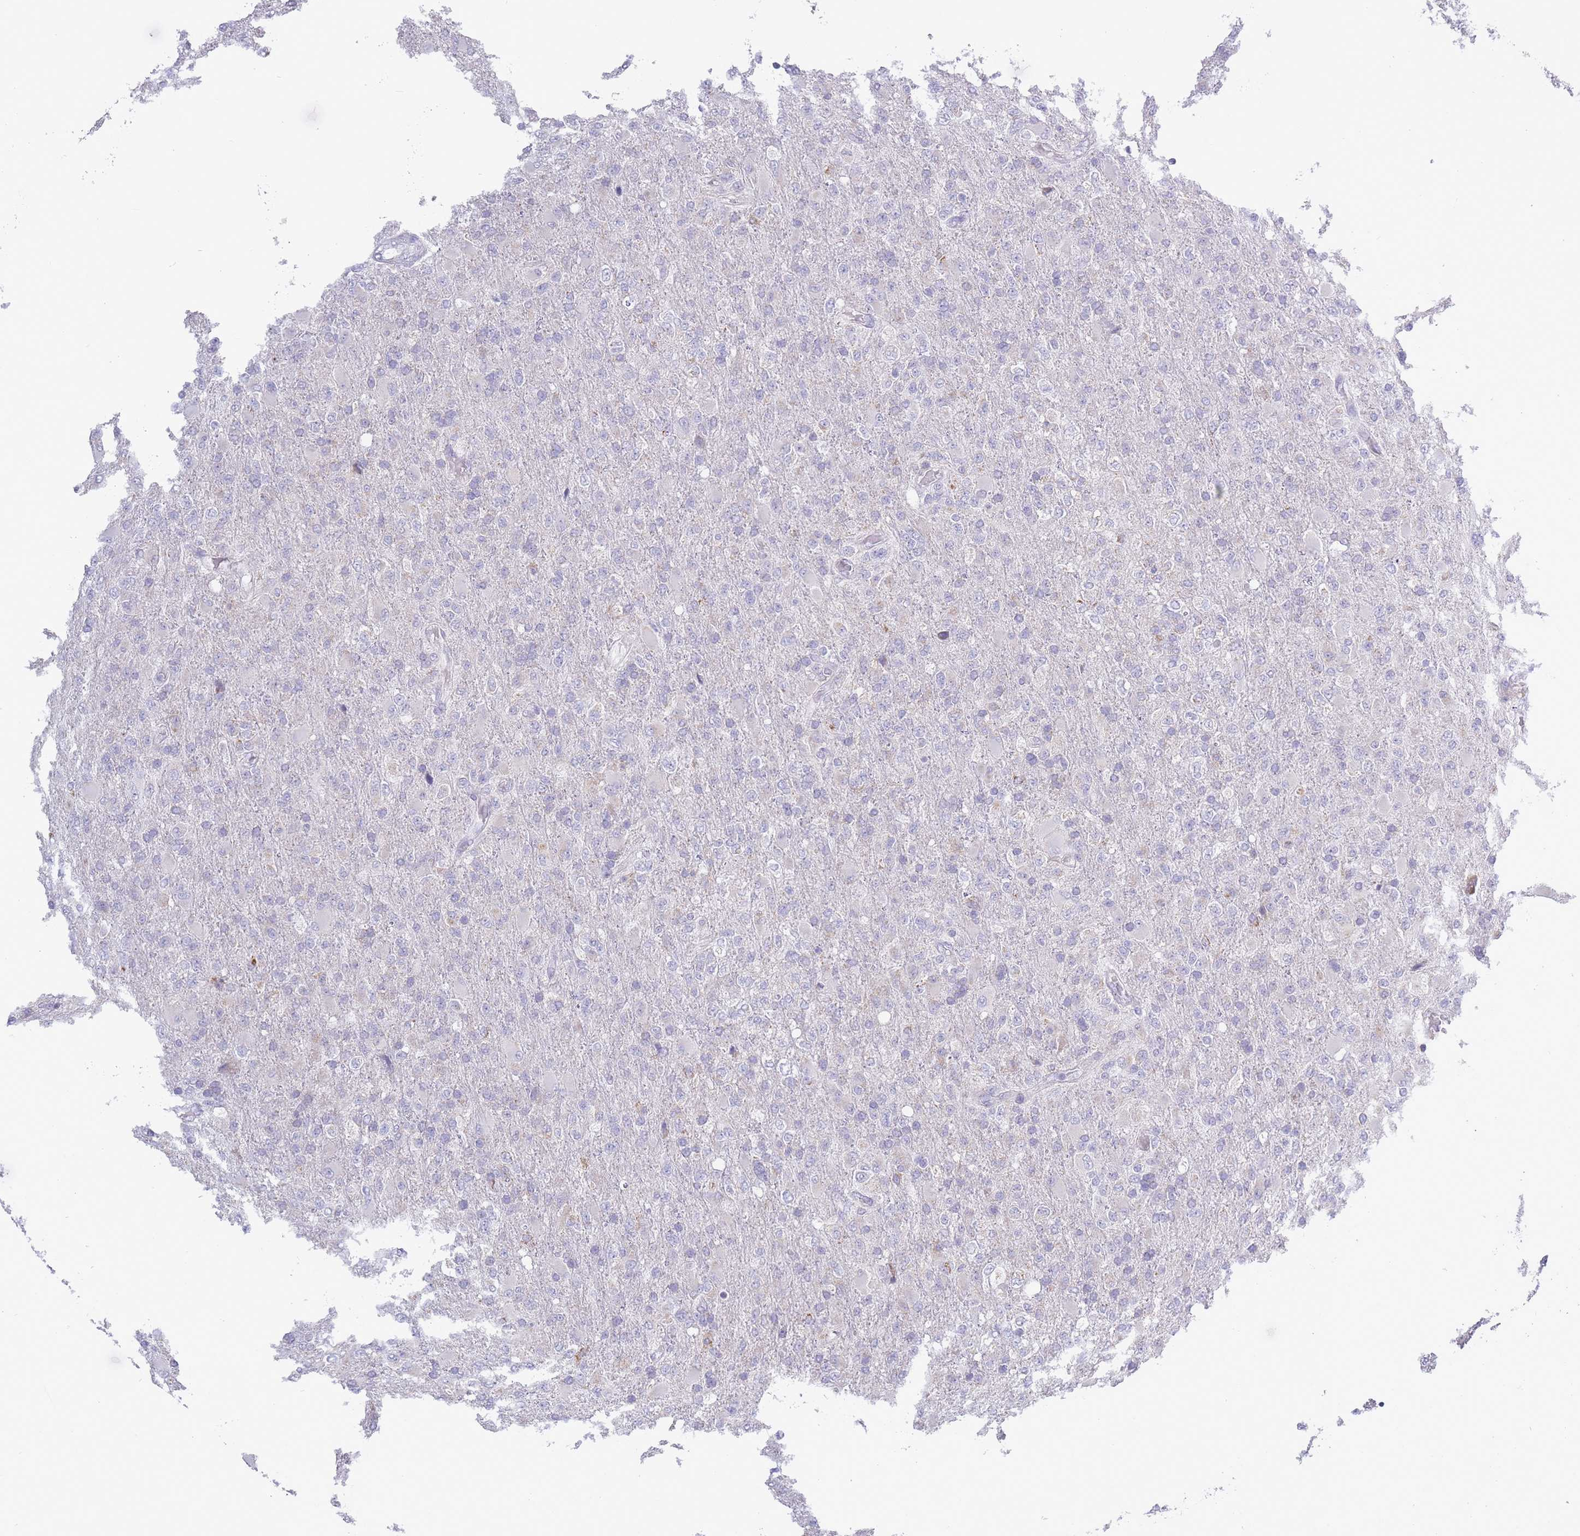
{"staining": {"intensity": "negative", "quantity": "none", "location": "none"}, "tissue": "glioma", "cell_type": "Tumor cells", "image_type": "cancer", "snomed": [{"axis": "morphology", "description": "Glioma, malignant, Low grade"}, {"axis": "topography", "description": "Brain"}], "caption": "This is an immunohistochemistry (IHC) histopathology image of human malignant glioma (low-grade). There is no staining in tumor cells.", "gene": "ZBTB24", "patient": {"sex": "male", "age": 65}}